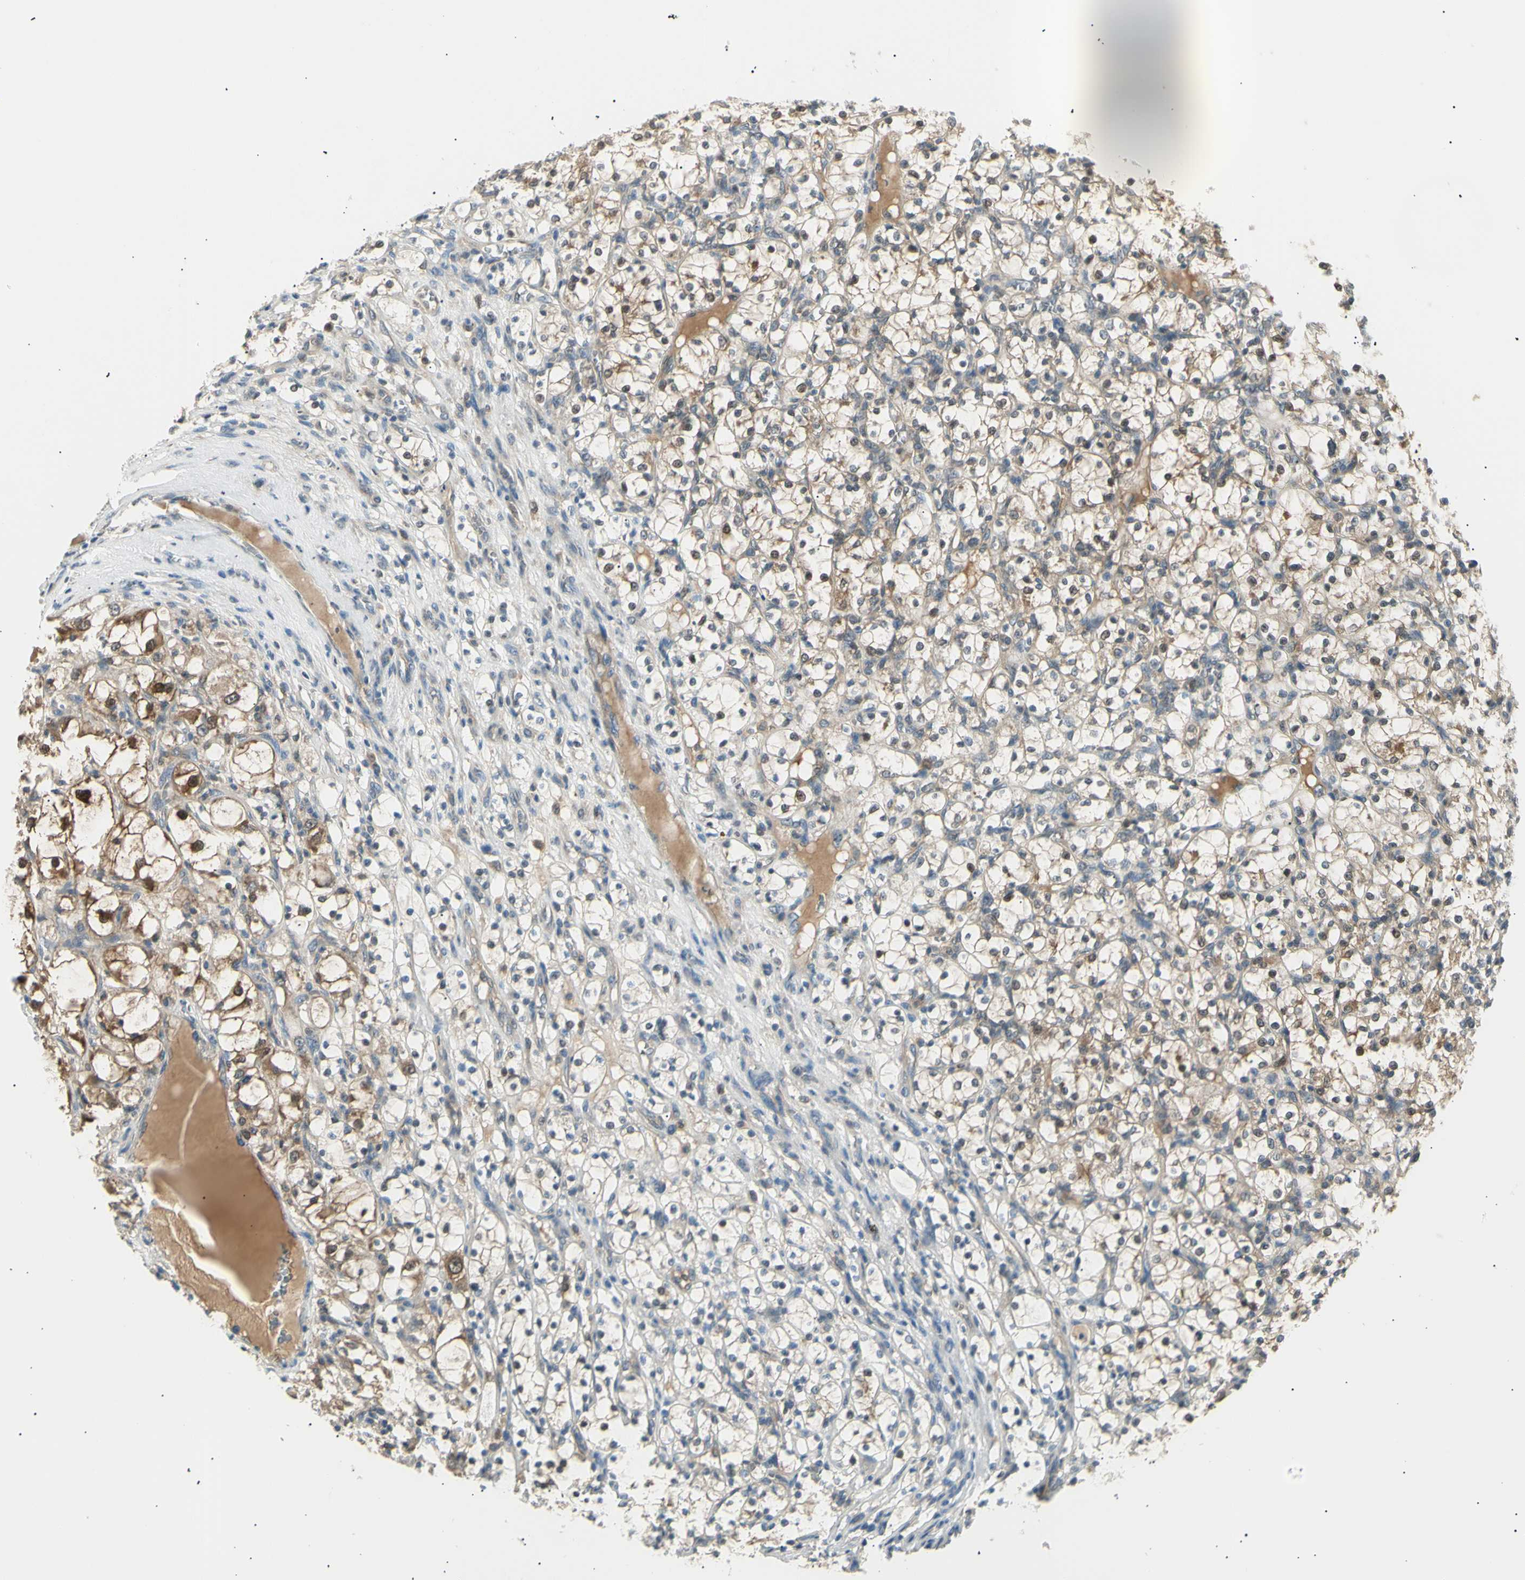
{"staining": {"intensity": "moderate", "quantity": ">75%", "location": "cytoplasmic/membranous,nuclear"}, "tissue": "renal cancer", "cell_type": "Tumor cells", "image_type": "cancer", "snomed": [{"axis": "morphology", "description": "Adenocarcinoma, NOS"}, {"axis": "topography", "description": "Kidney"}], "caption": "IHC (DAB (3,3'-diaminobenzidine)) staining of renal adenocarcinoma demonstrates moderate cytoplasmic/membranous and nuclear protein expression in about >75% of tumor cells.", "gene": "LHPP", "patient": {"sex": "female", "age": 69}}